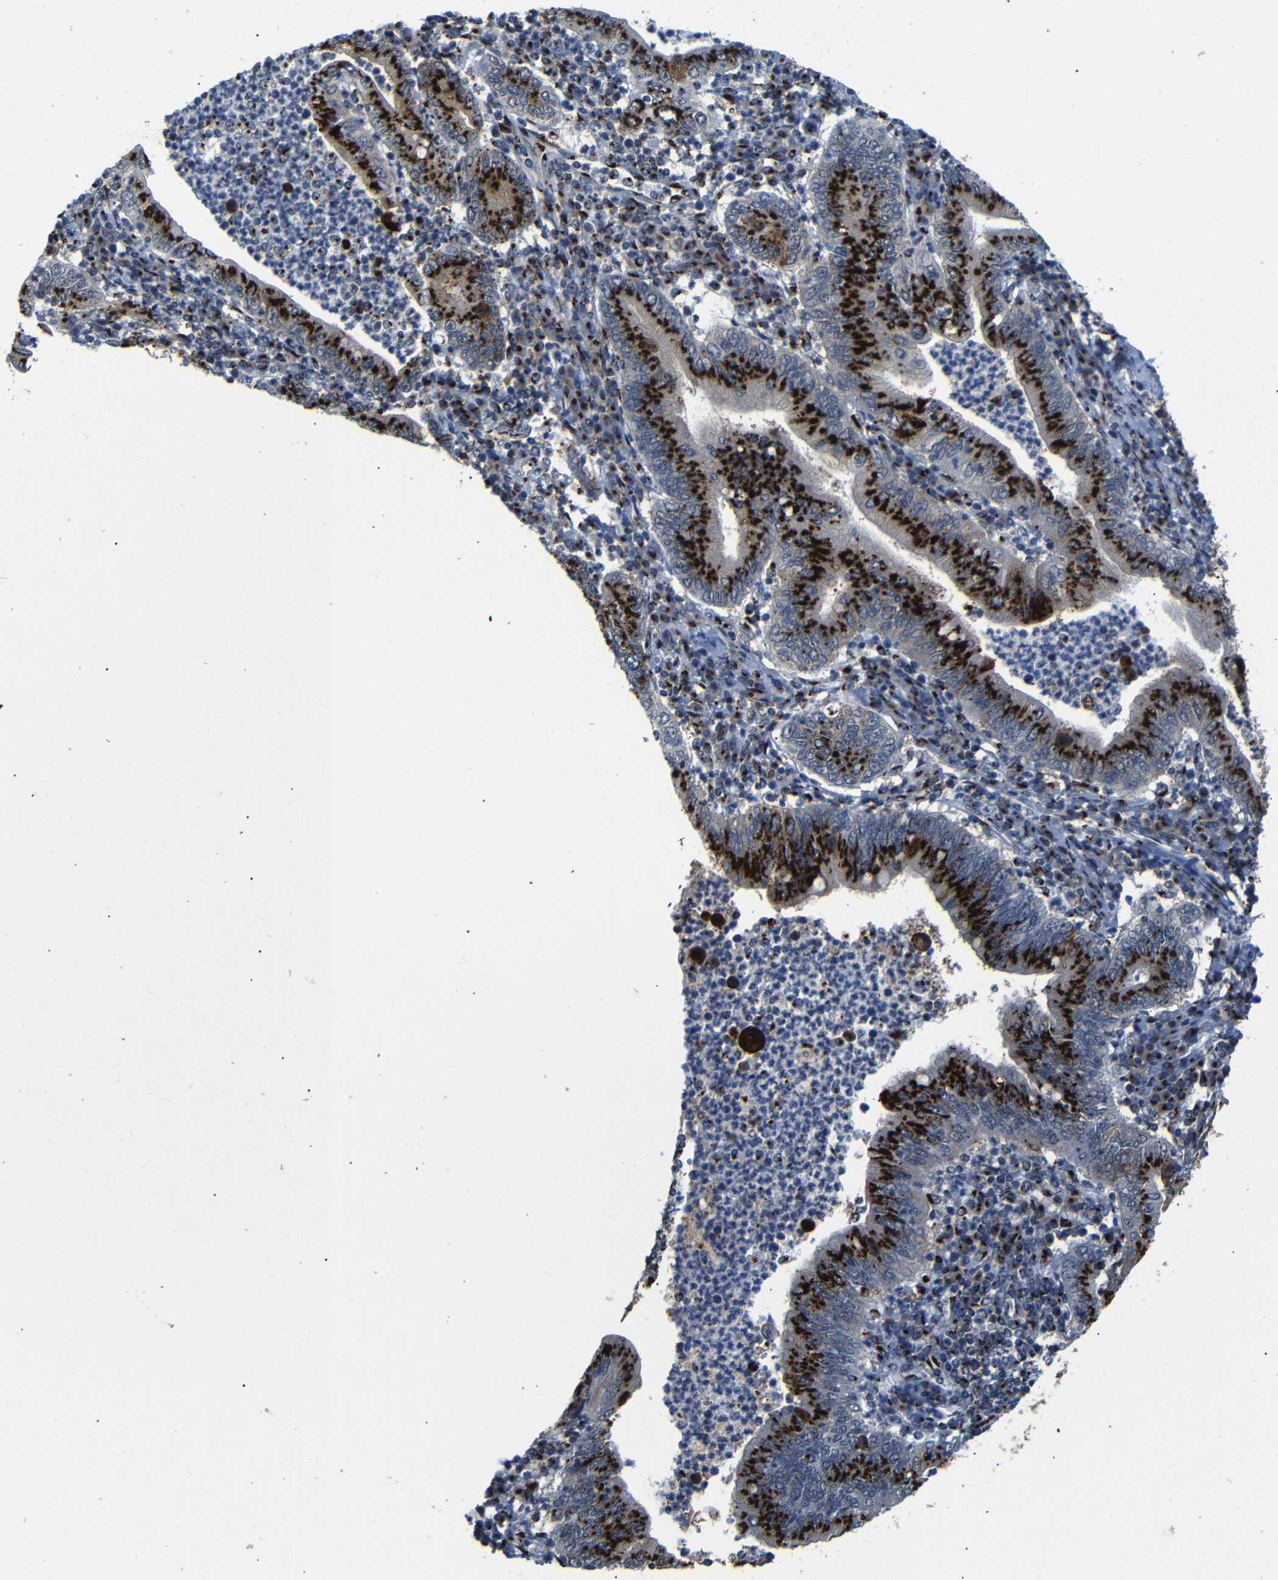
{"staining": {"intensity": "strong", "quantity": ">75%", "location": "cytoplasmic/membranous"}, "tissue": "stomach cancer", "cell_type": "Tumor cells", "image_type": "cancer", "snomed": [{"axis": "morphology", "description": "Normal tissue, NOS"}, {"axis": "morphology", "description": "Adenocarcinoma, NOS"}, {"axis": "topography", "description": "Esophagus"}, {"axis": "topography", "description": "Stomach, upper"}, {"axis": "topography", "description": "Peripheral nerve tissue"}], "caption": "Strong cytoplasmic/membranous staining for a protein is seen in approximately >75% of tumor cells of stomach cancer (adenocarcinoma) using immunohistochemistry.", "gene": "TGOLN2", "patient": {"sex": "male", "age": 62}}